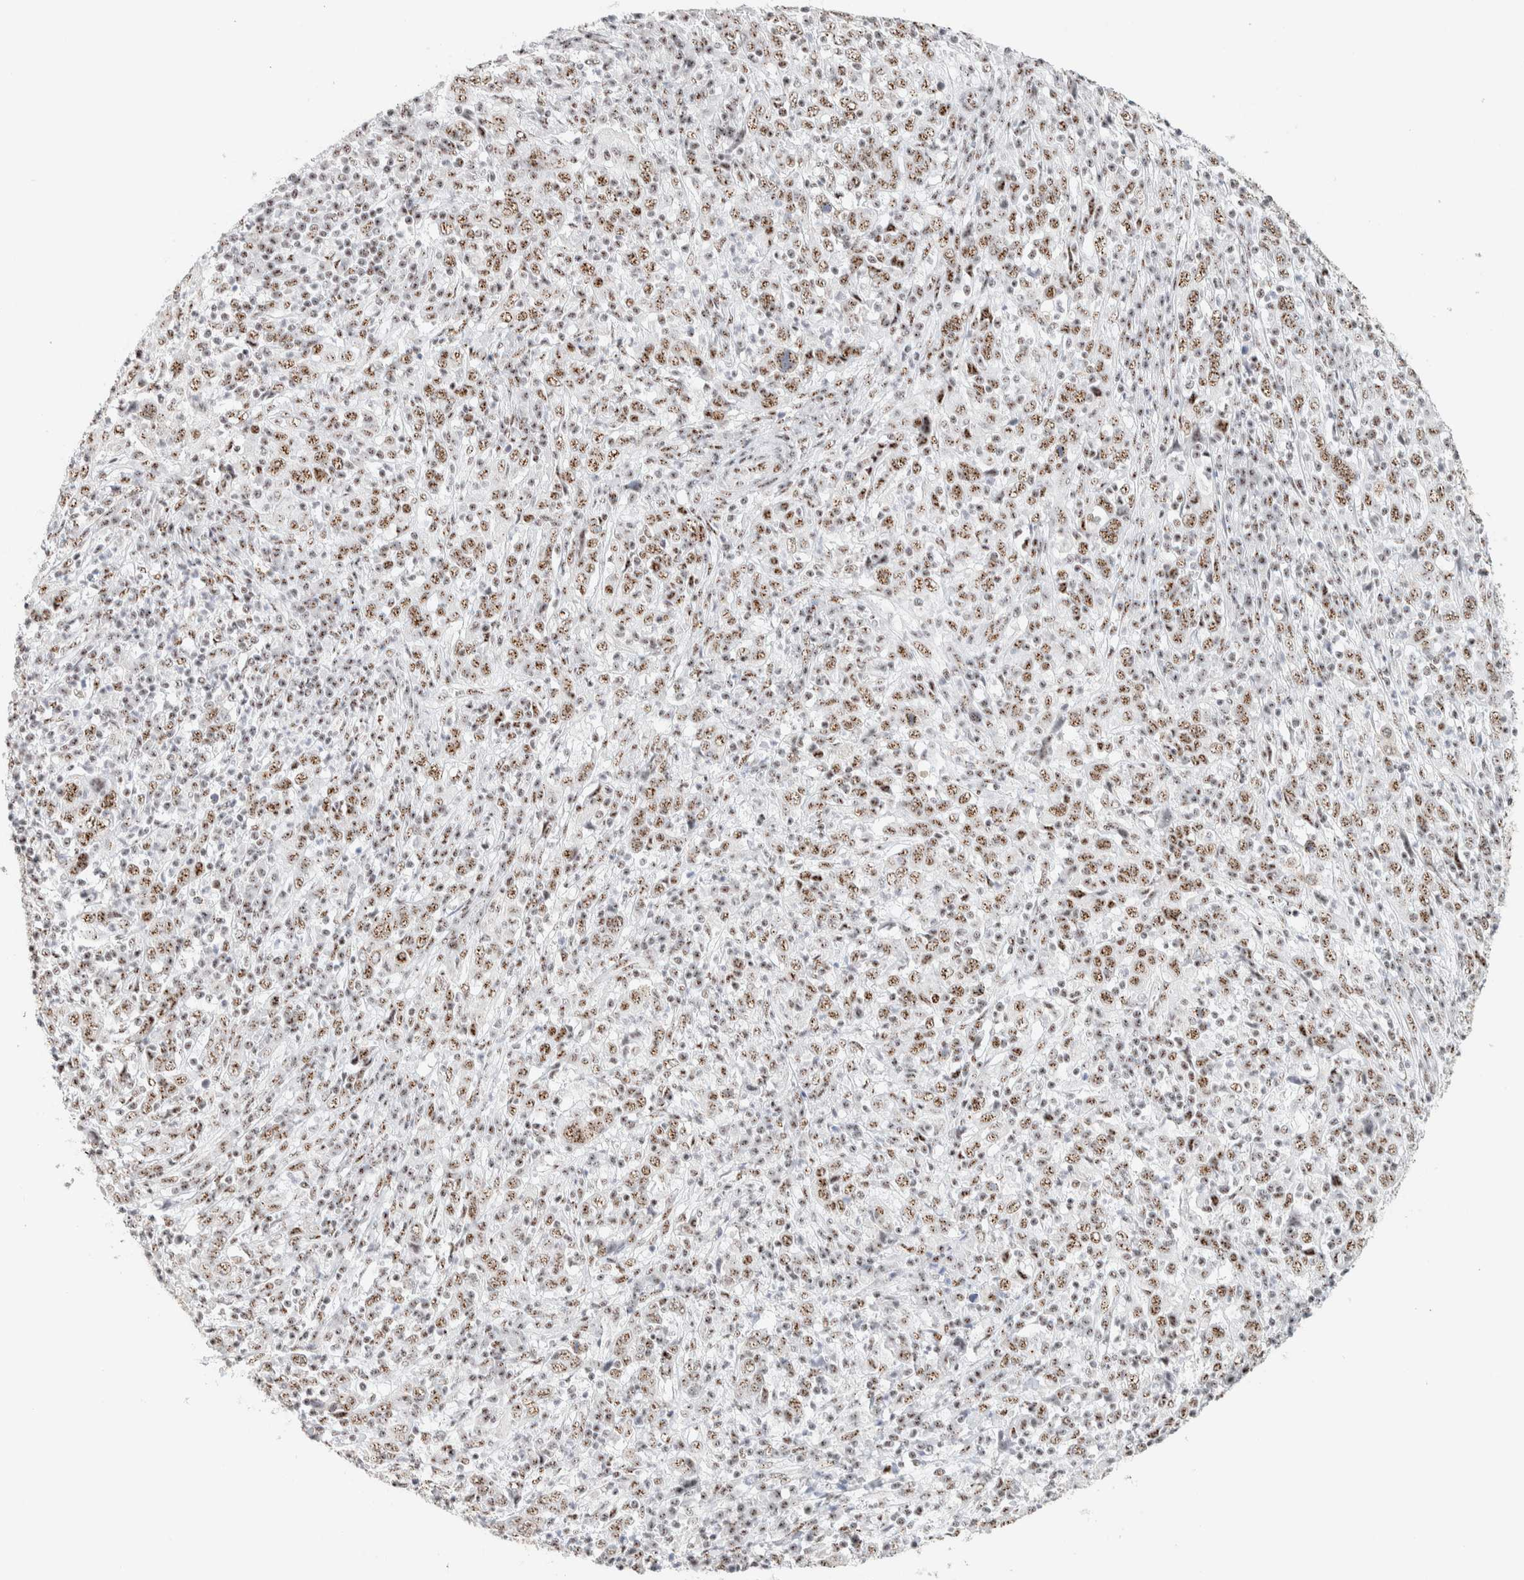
{"staining": {"intensity": "moderate", "quantity": ">75%", "location": "nuclear"}, "tissue": "cervical cancer", "cell_type": "Tumor cells", "image_type": "cancer", "snomed": [{"axis": "morphology", "description": "Squamous cell carcinoma, NOS"}, {"axis": "topography", "description": "Cervix"}], "caption": "A brown stain shows moderate nuclear expression of a protein in cervical cancer tumor cells.", "gene": "SON", "patient": {"sex": "female", "age": 46}}